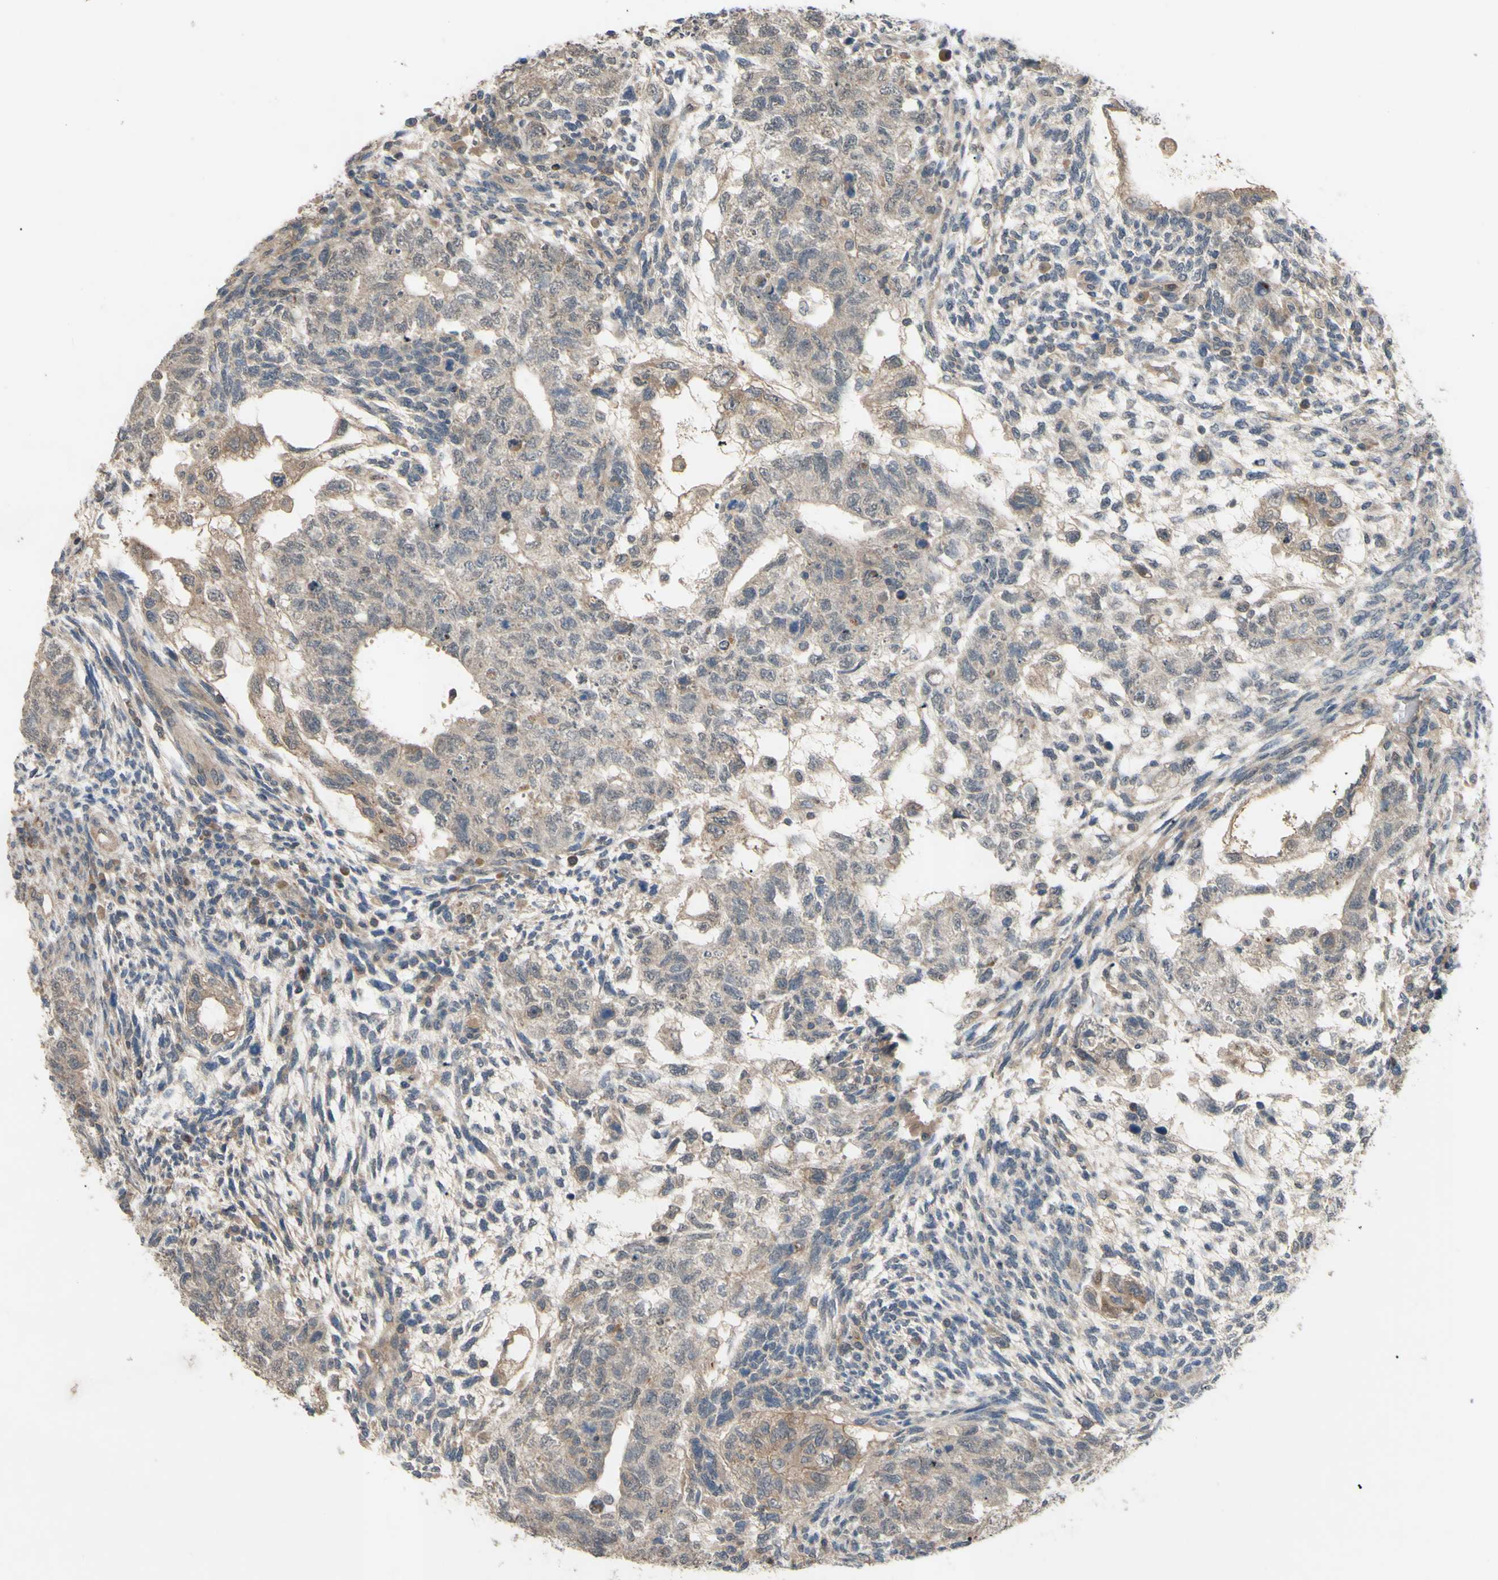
{"staining": {"intensity": "weak", "quantity": ">75%", "location": "cytoplasmic/membranous"}, "tissue": "testis cancer", "cell_type": "Tumor cells", "image_type": "cancer", "snomed": [{"axis": "morphology", "description": "Normal tissue, NOS"}, {"axis": "morphology", "description": "Carcinoma, Embryonal, NOS"}, {"axis": "topography", "description": "Testis"}], "caption": "Immunohistochemical staining of testis embryonal carcinoma shows low levels of weak cytoplasmic/membranous positivity in about >75% of tumor cells.", "gene": "SHROOM4", "patient": {"sex": "male", "age": 36}}